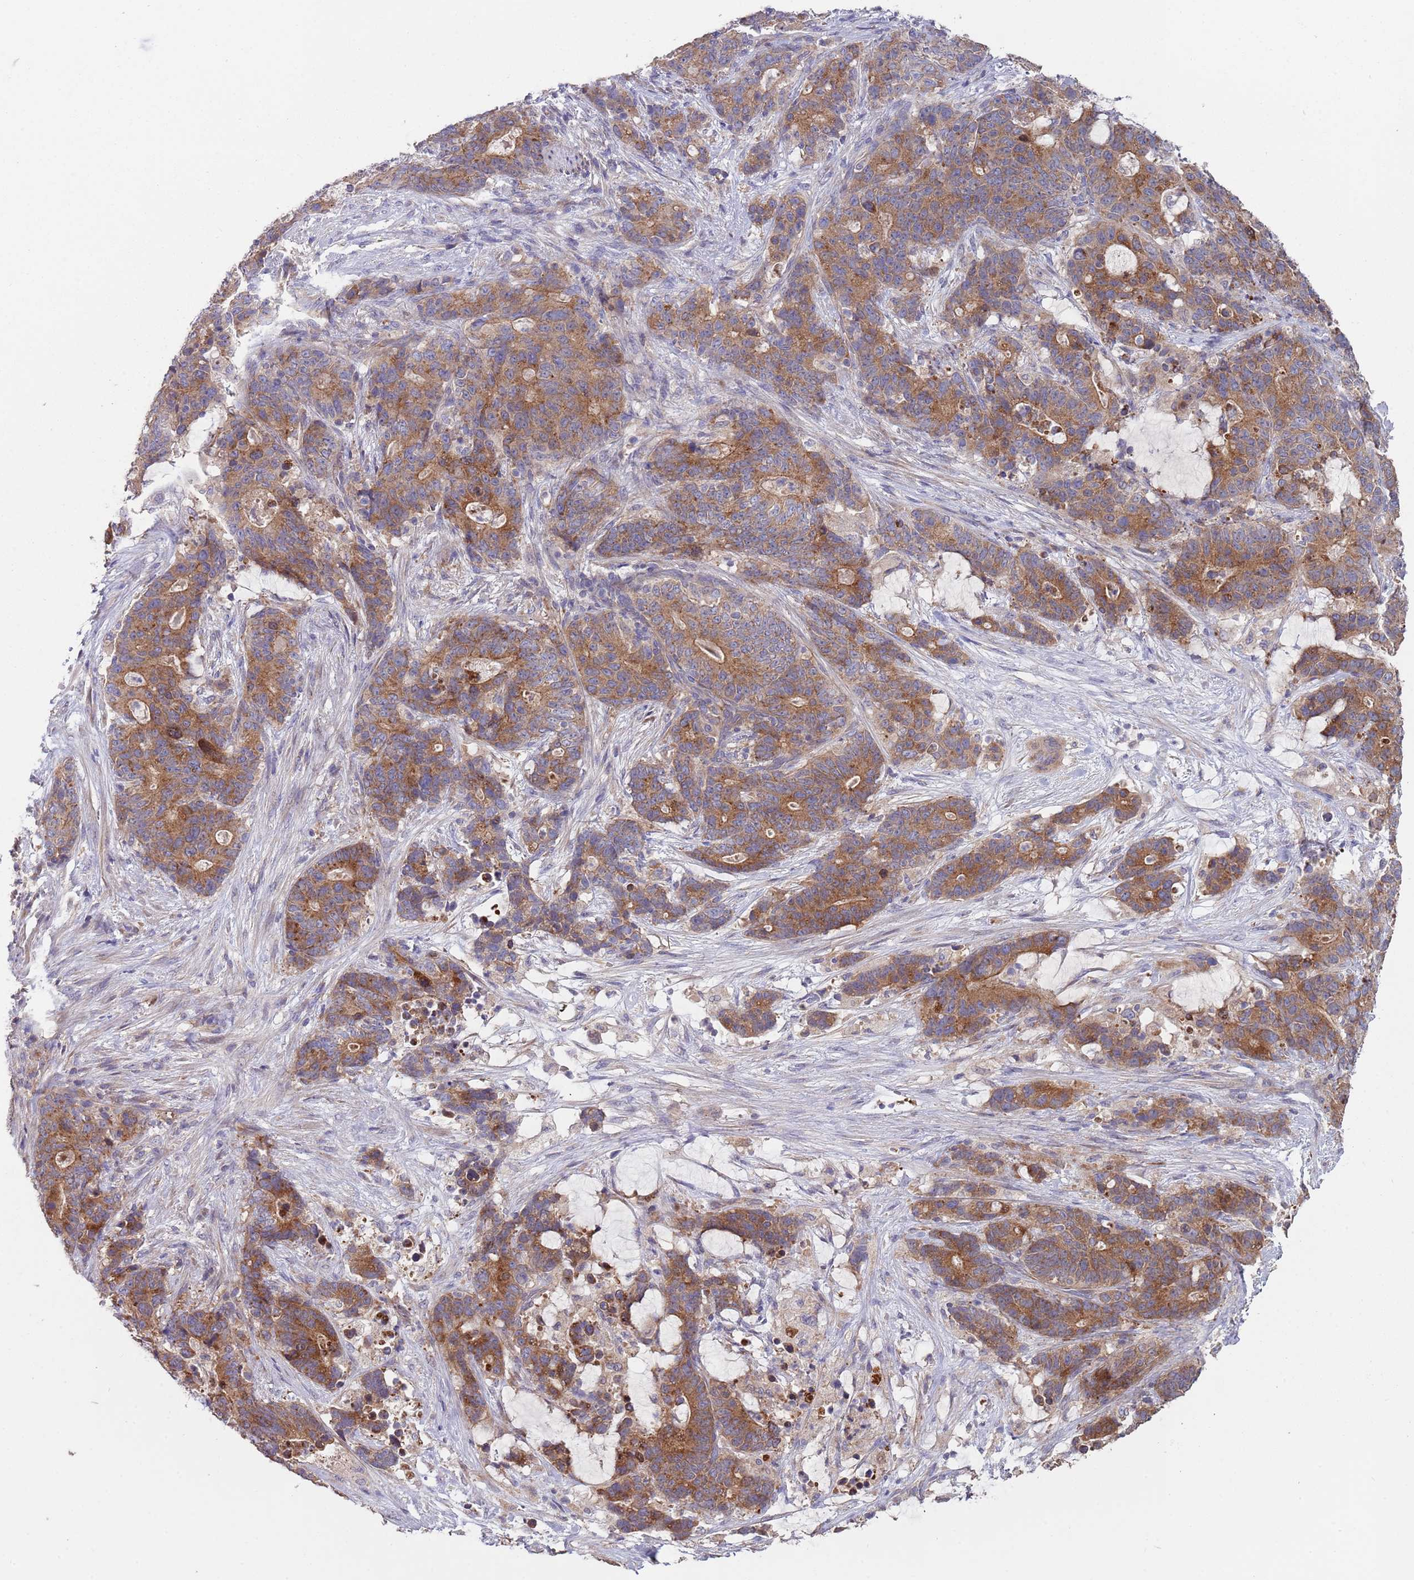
{"staining": {"intensity": "strong", "quantity": ">75%", "location": "cytoplasmic/membranous"}, "tissue": "stomach cancer", "cell_type": "Tumor cells", "image_type": "cancer", "snomed": [{"axis": "morphology", "description": "Adenocarcinoma, NOS"}, {"axis": "topography", "description": "Stomach"}], "caption": "A brown stain labels strong cytoplasmic/membranous positivity of a protein in human stomach cancer (adenocarcinoma) tumor cells.", "gene": "ABCC10", "patient": {"sex": "female", "age": 76}}